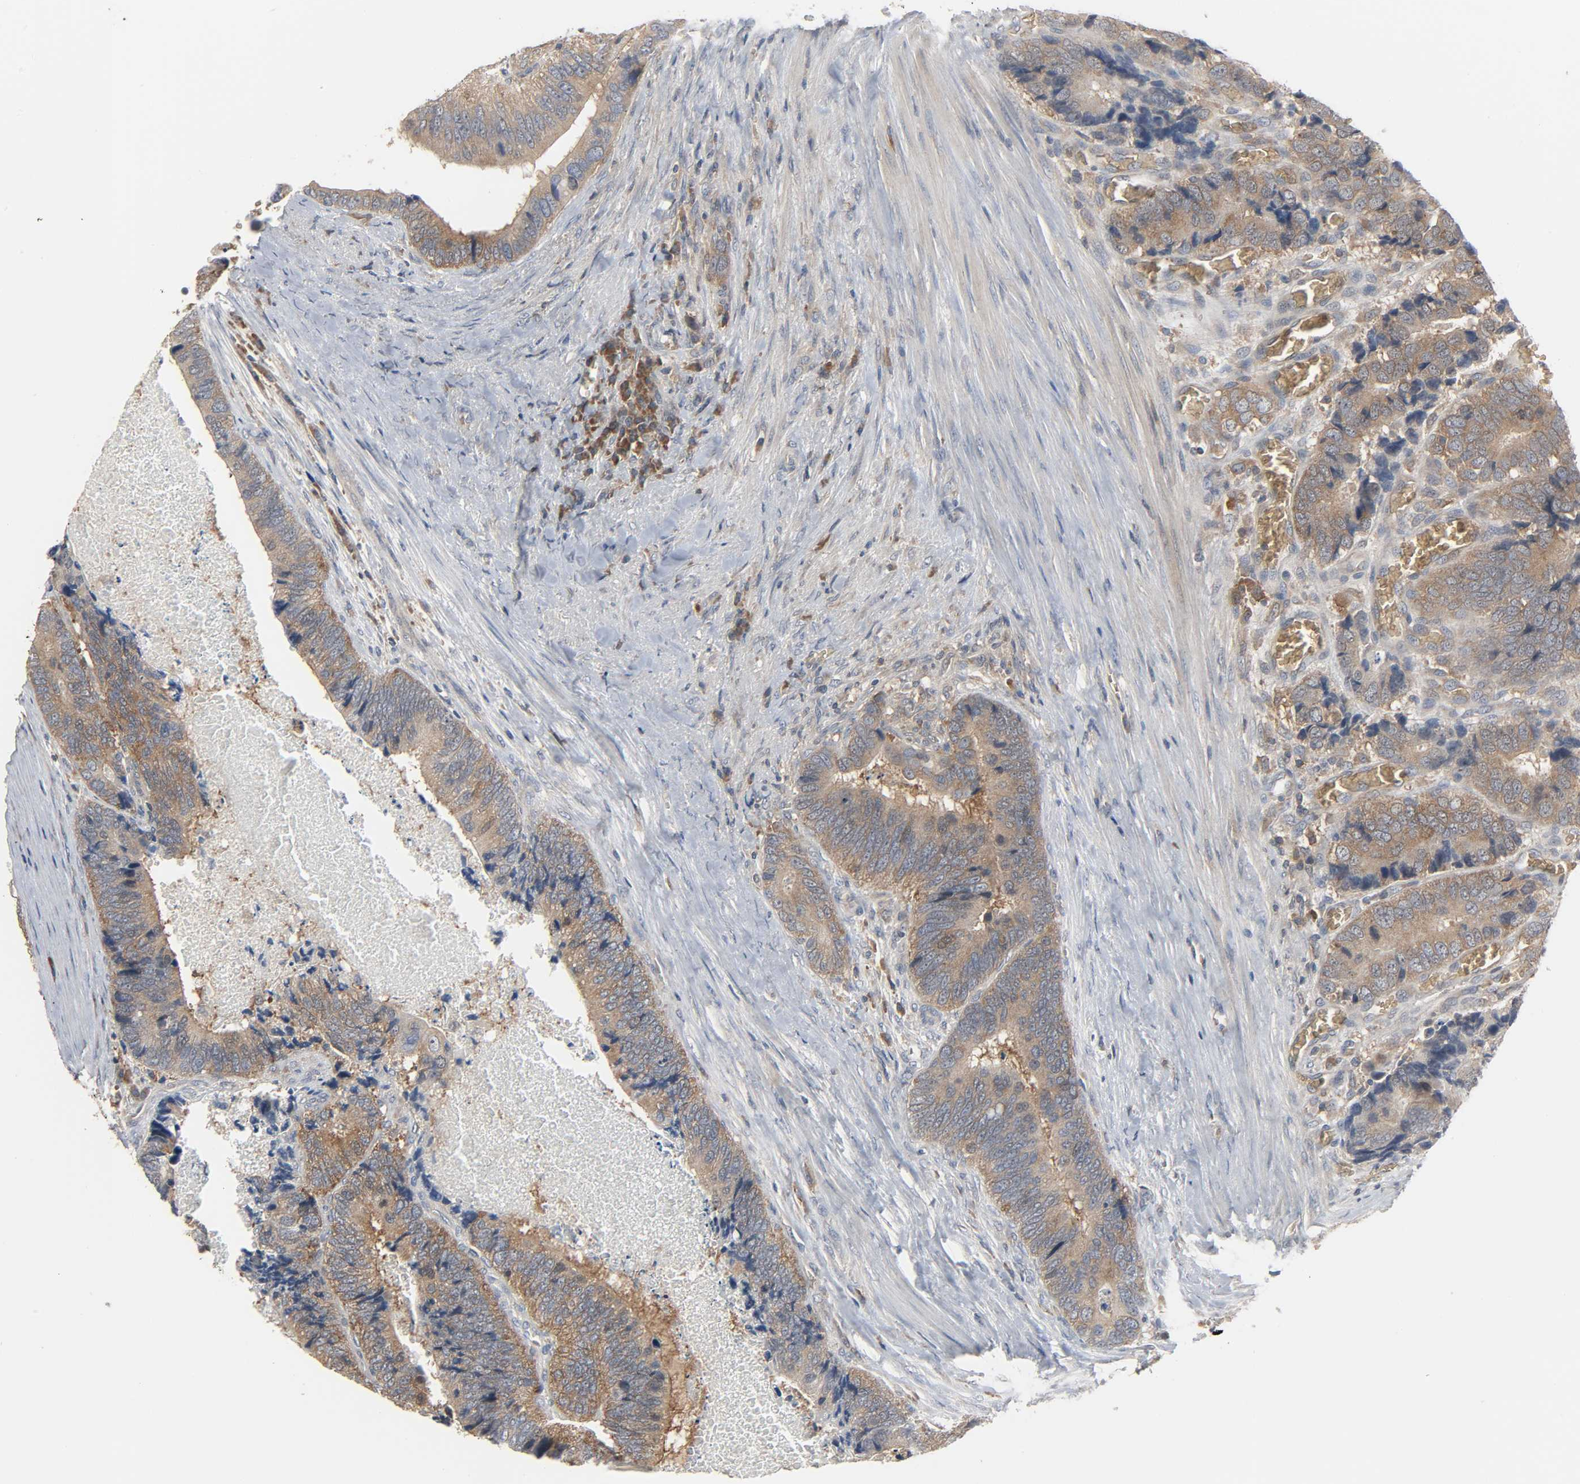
{"staining": {"intensity": "moderate", "quantity": ">75%", "location": "cytoplasmic/membranous"}, "tissue": "colorectal cancer", "cell_type": "Tumor cells", "image_type": "cancer", "snomed": [{"axis": "morphology", "description": "Adenocarcinoma, NOS"}, {"axis": "topography", "description": "Colon"}], "caption": "There is medium levels of moderate cytoplasmic/membranous staining in tumor cells of colorectal cancer (adenocarcinoma), as demonstrated by immunohistochemical staining (brown color).", "gene": "PLEKHA2", "patient": {"sex": "male", "age": 72}}